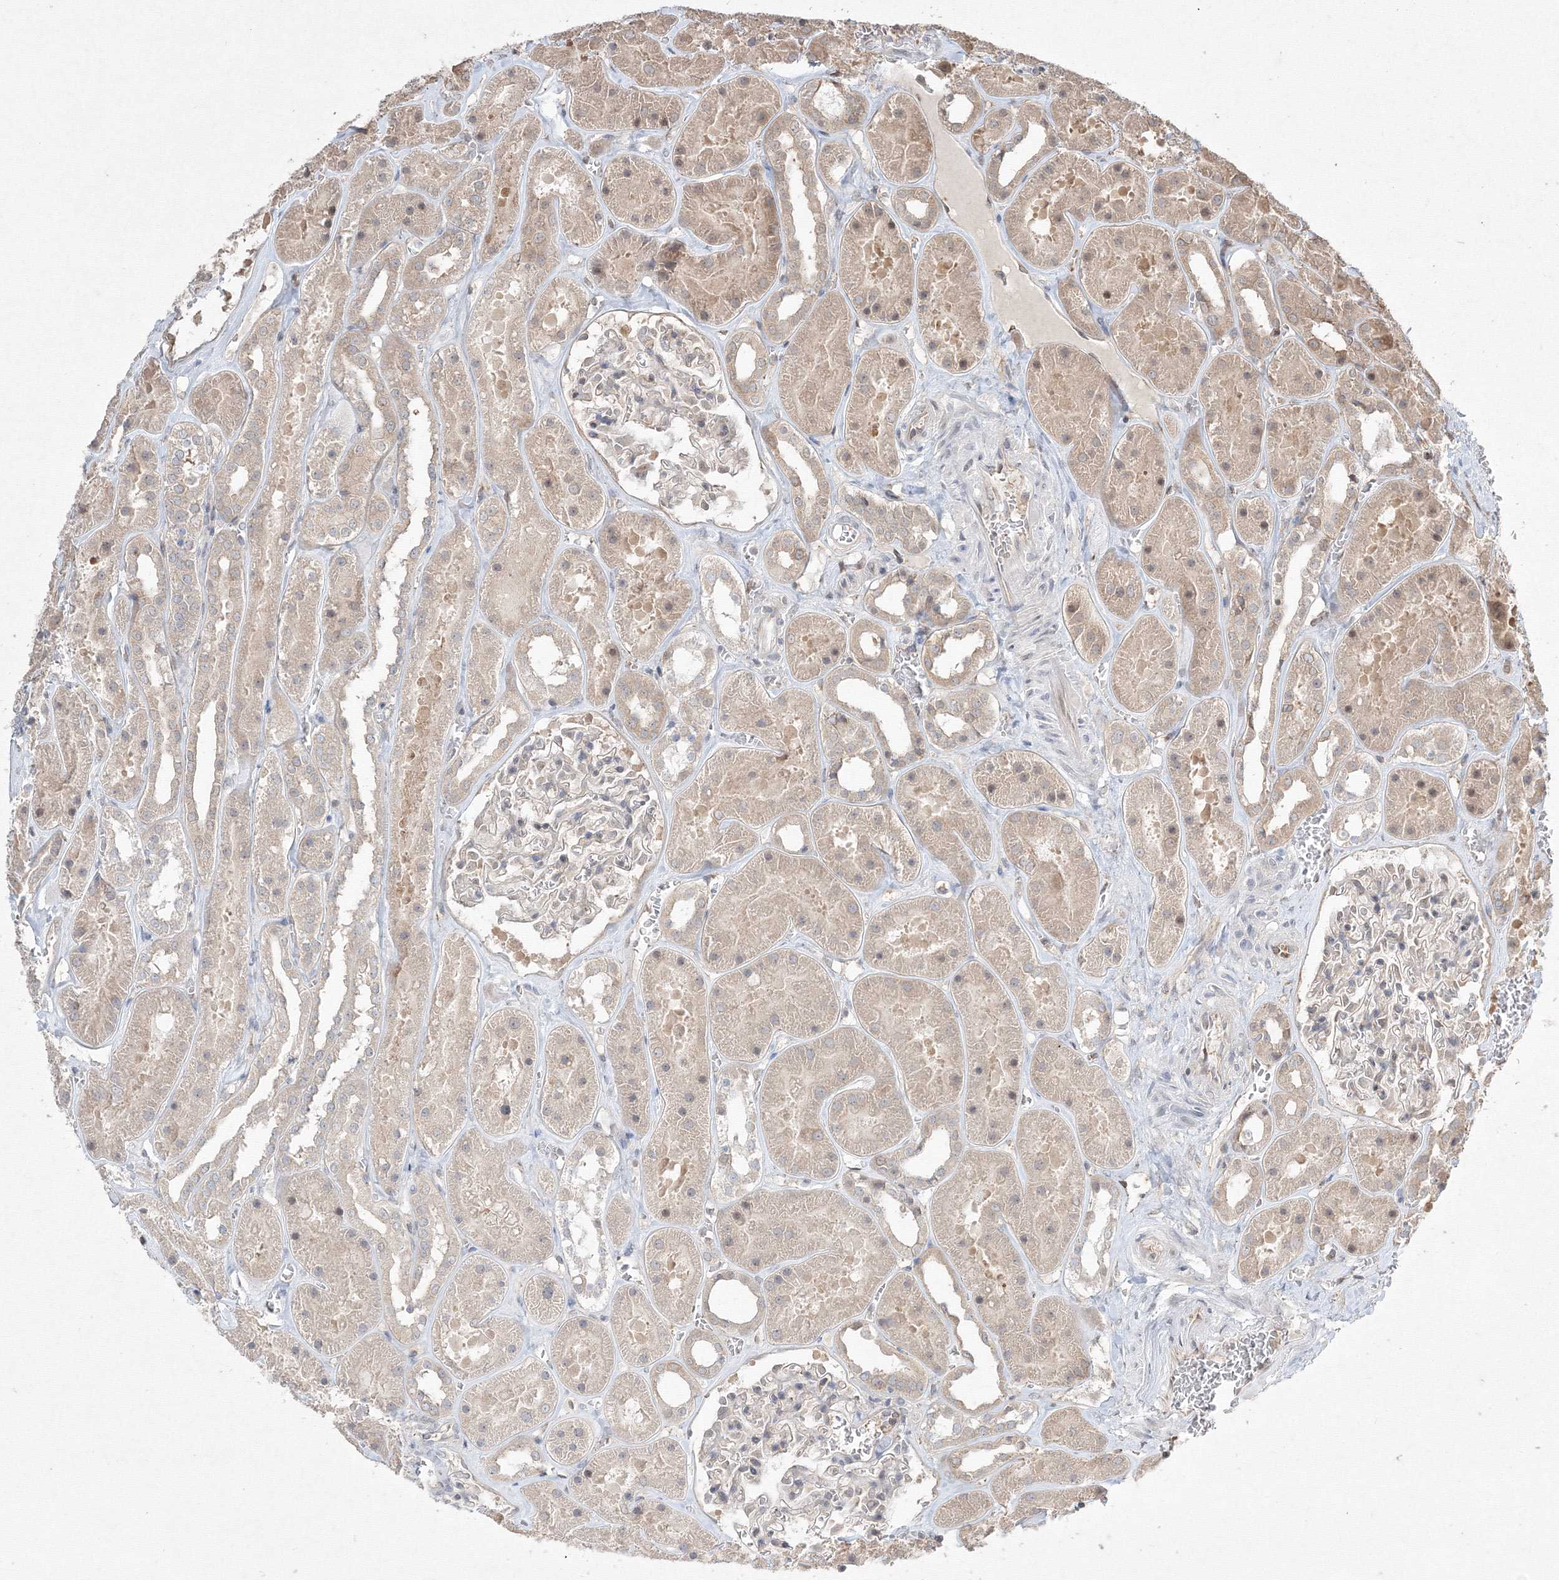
{"staining": {"intensity": "weak", "quantity": "<25%", "location": "cytoplasmic/membranous"}, "tissue": "kidney", "cell_type": "Cells in glomeruli", "image_type": "normal", "snomed": [{"axis": "morphology", "description": "Normal tissue, NOS"}, {"axis": "topography", "description": "Kidney"}], "caption": "This is an immunohistochemistry (IHC) histopathology image of unremarkable human kidney. There is no staining in cells in glomeruli.", "gene": "FBXL8", "patient": {"sex": "female", "age": 41}}